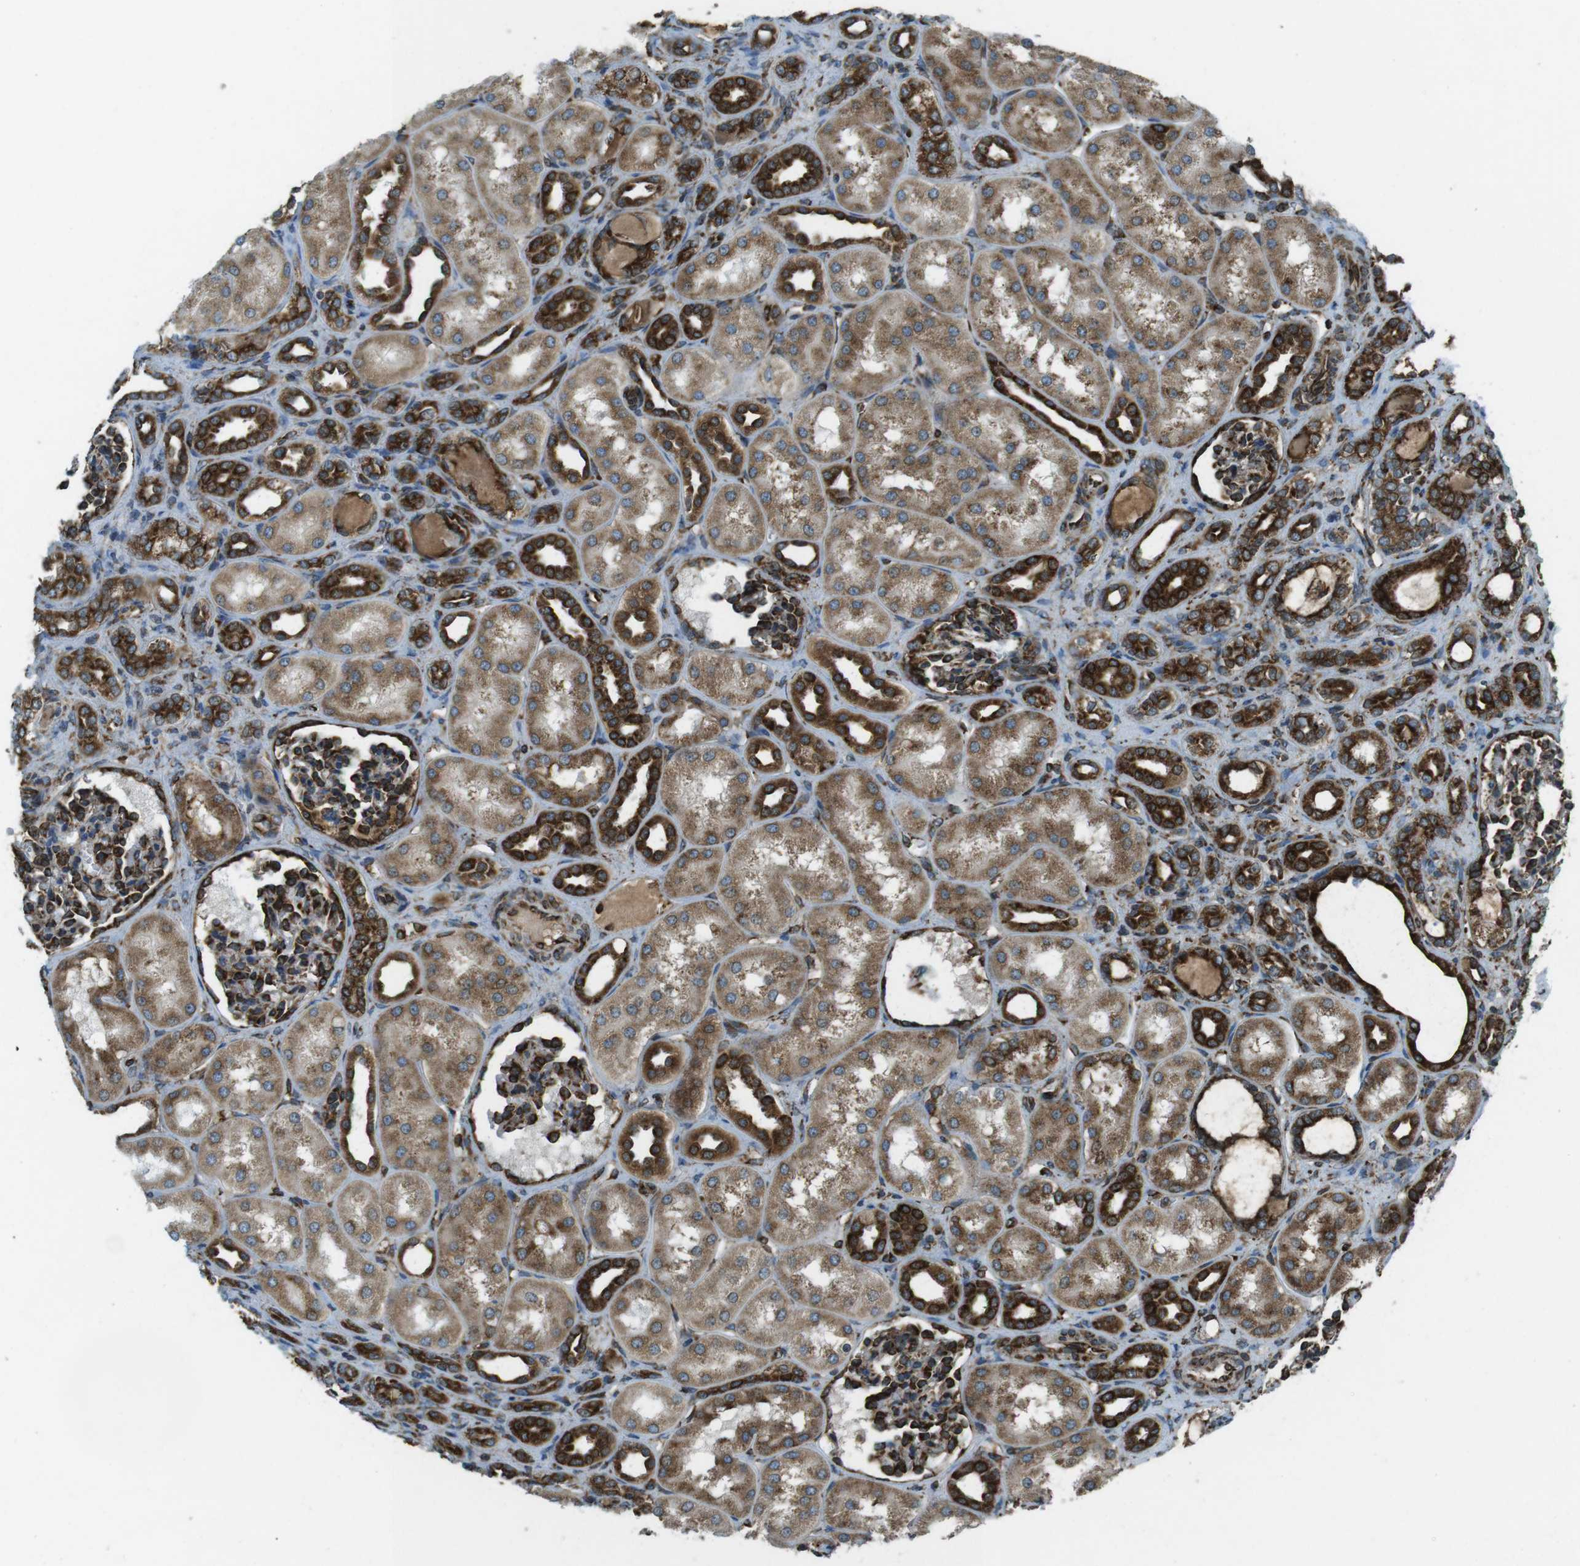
{"staining": {"intensity": "strong", "quantity": "25%-75%", "location": "cytoplasmic/membranous"}, "tissue": "kidney", "cell_type": "Cells in glomeruli", "image_type": "normal", "snomed": [{"axis": "morphology", "description": "Normal tissue, NOS"}, {"axis": "topography", "description": "Kidney"}], "caption": "A high-resolution photomicrograph shows IHC staining of unremarkable kidney, which displays strong cytoplasmic/membranous positivity in approximately 25%-75% of cells in glomeruli. (DAB IHC, brown staining for protein, blue staining for nuclei).", "gene": "KTN1", "patient": {"sex": "male", "age": 7}}